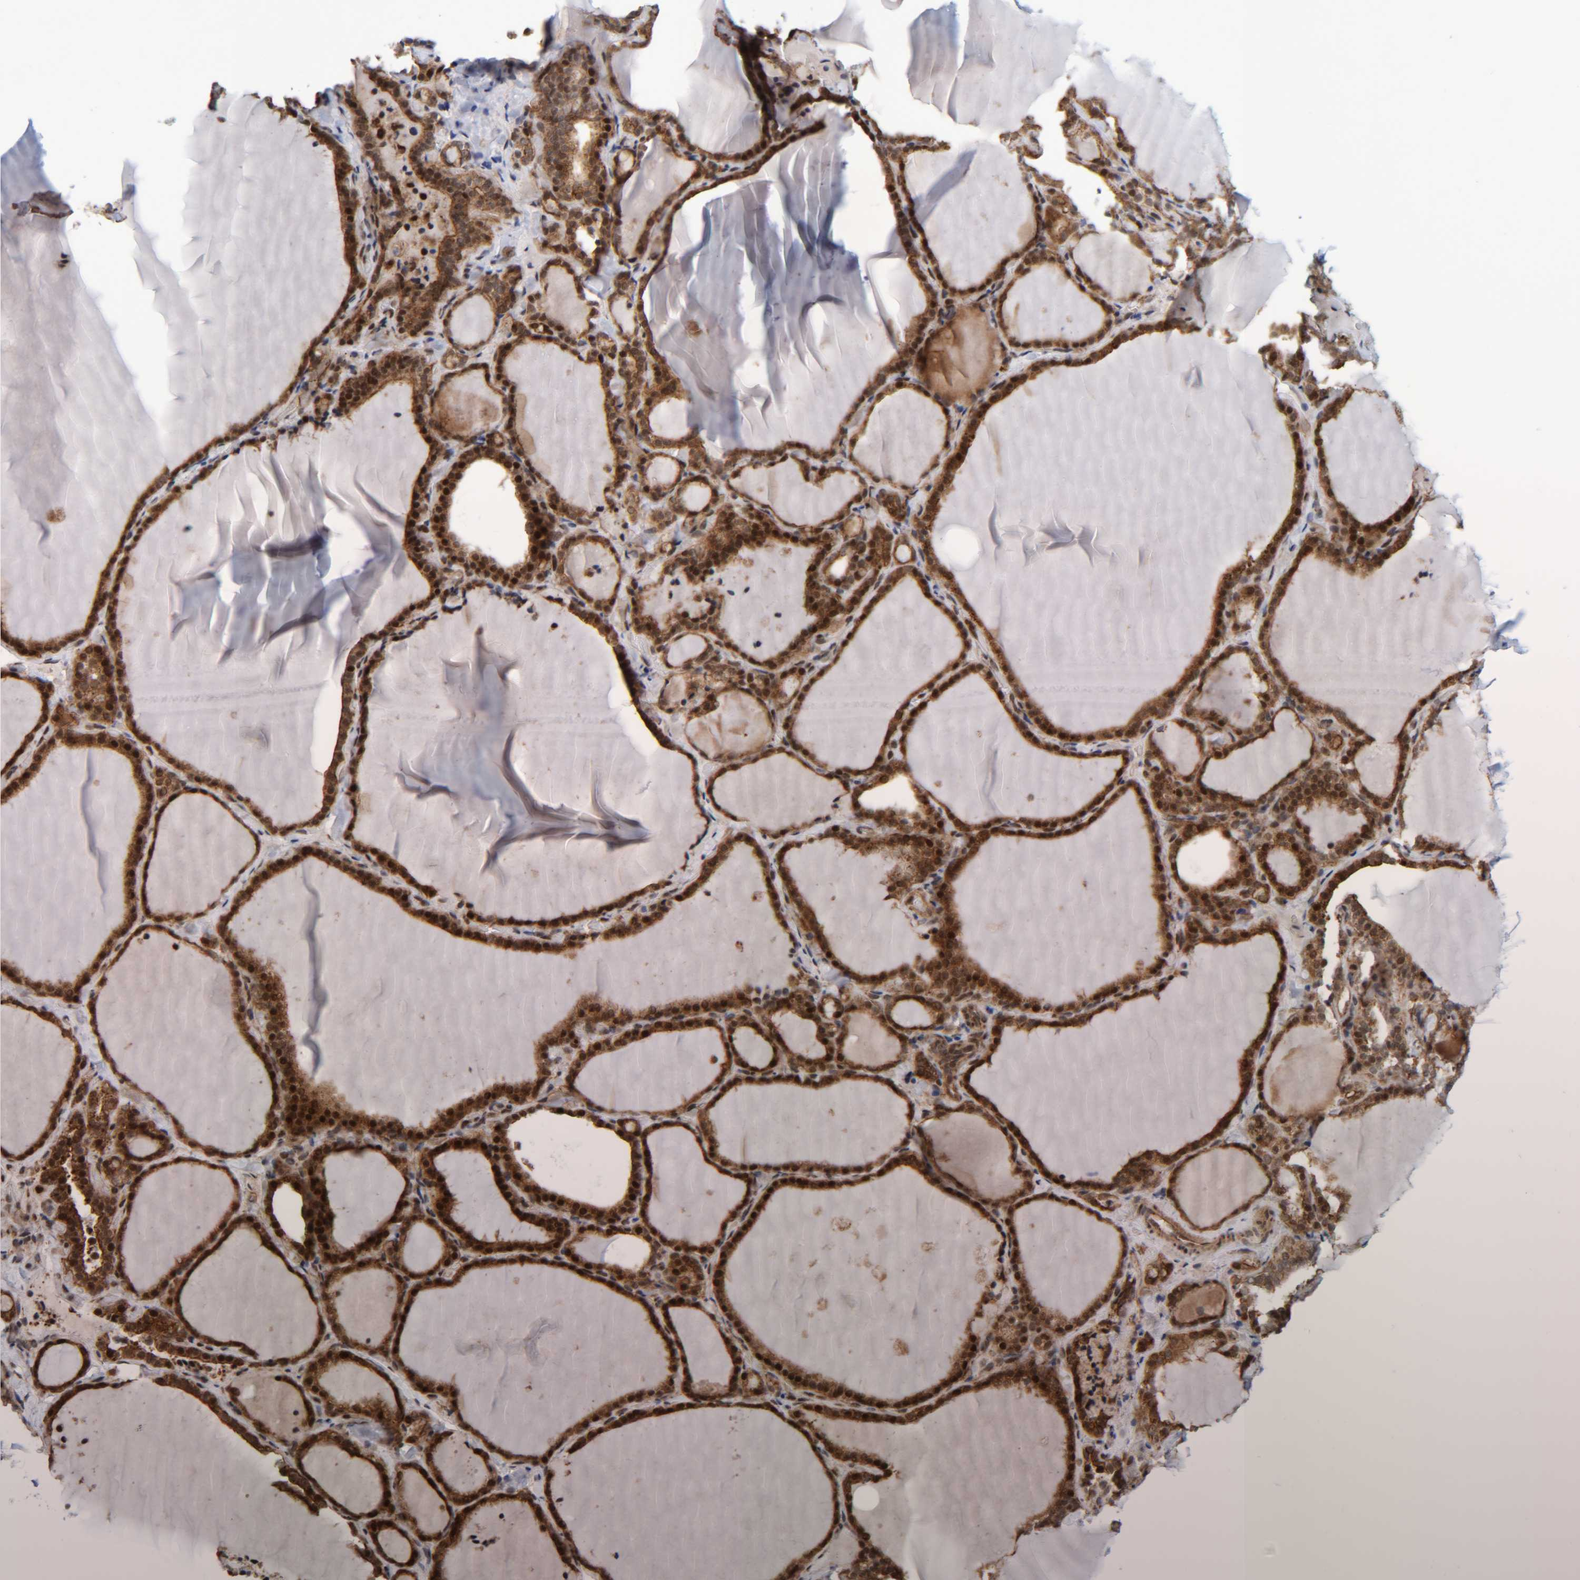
{"staining": {"intensity": "strong", "quantity": ">75%", "location": "cytoplasmic/membranous,nuclear"}, "tissue": "thyroid gland", "cell_type": "Glandular cells", "image_type": "normal", "snomed": [{"axis": "morphology", "description": "Normal tissue, NOS"}, {"axis": "topography", "description": "Thyroid gland"}], "caption": "An image of human thyroid gland stained for a protein reveals strong cytoplasmic/membranous,nuclear brown staining in glandular cells. Nuclei are stained in blue.", "gene": "CCDC57", "patient": {"sex": "female", "age": 22}}